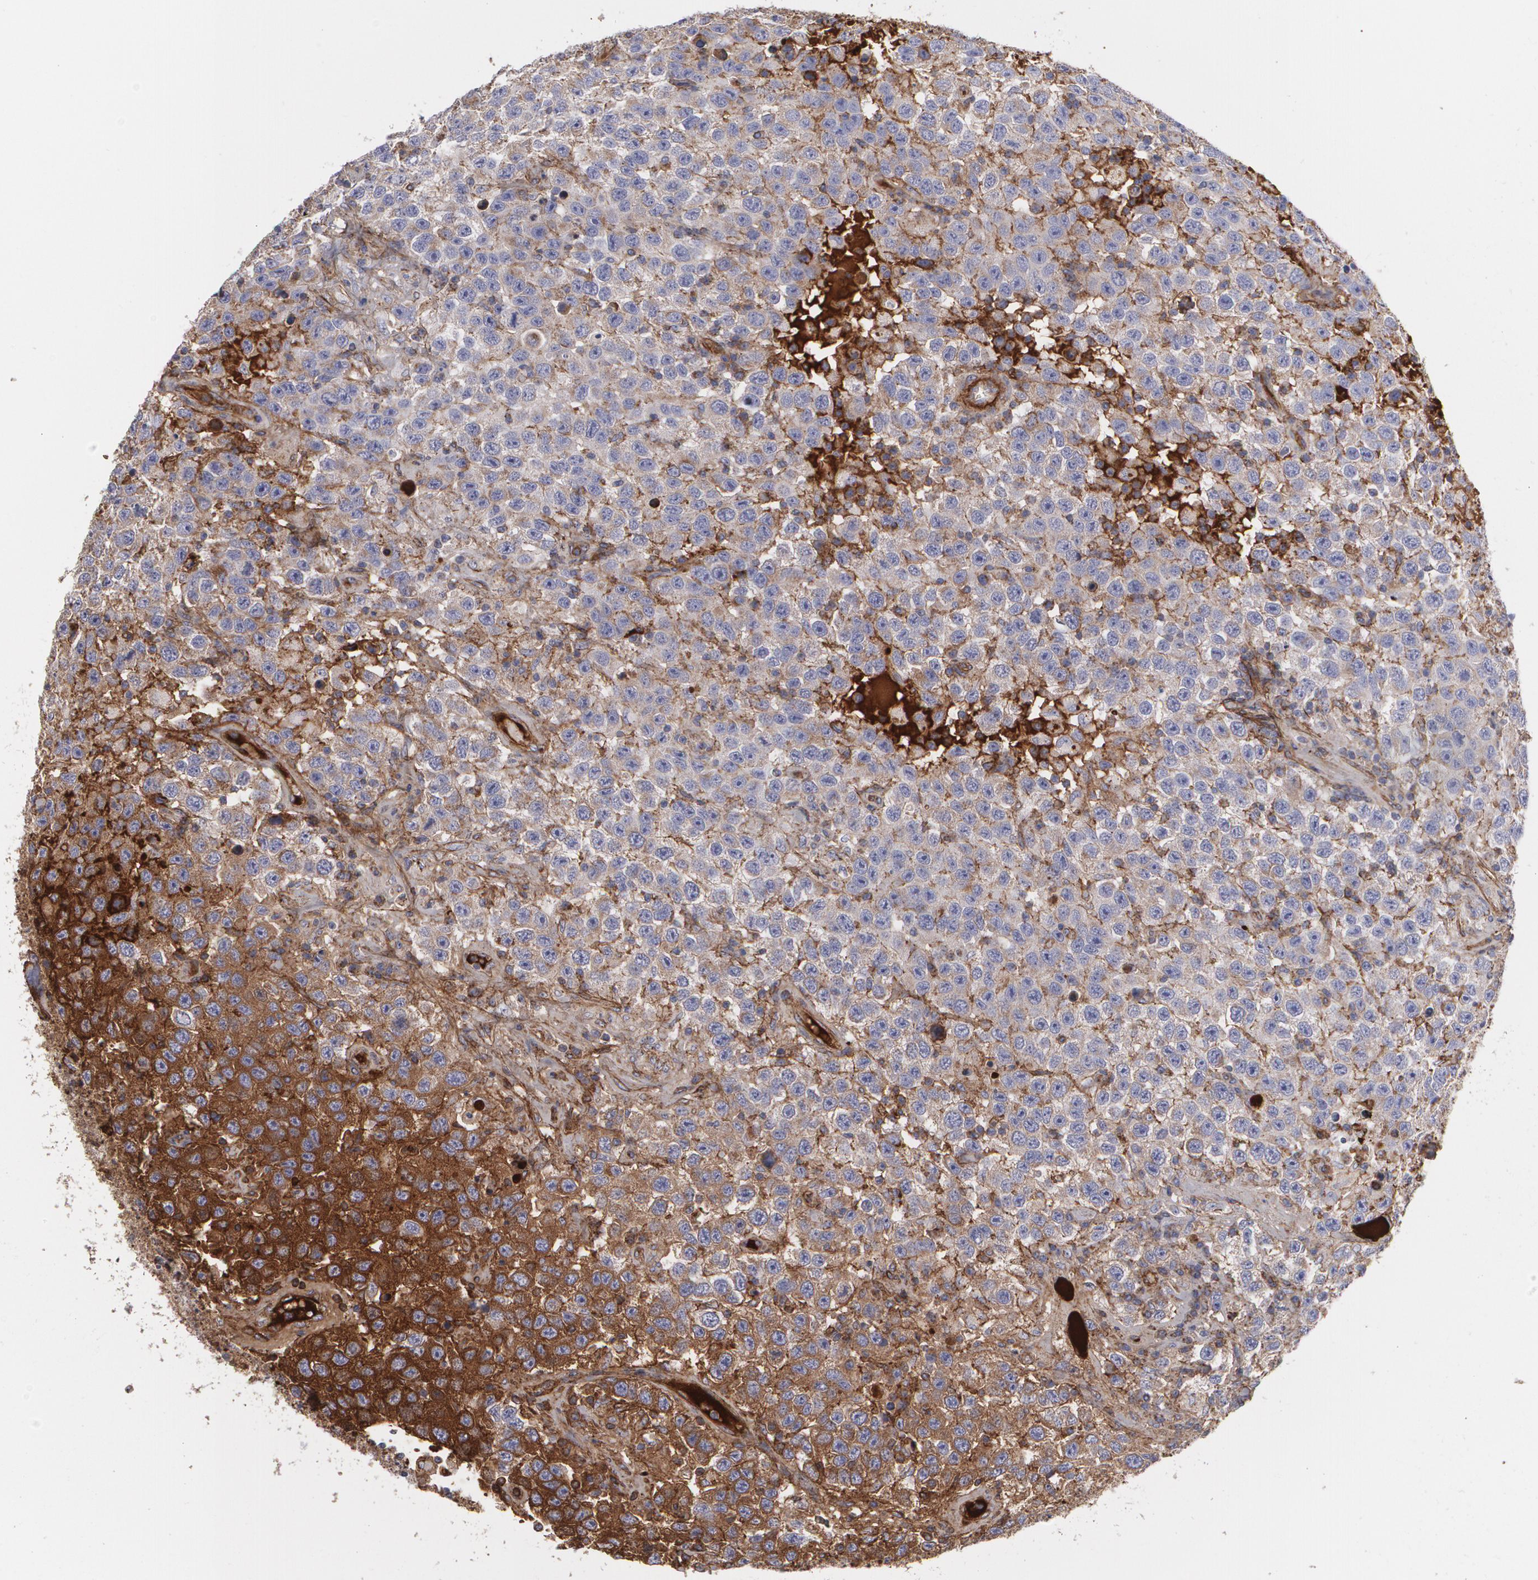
{"staining": {"intensity": "moderate", "quantity": ">75%", "location": "cytoplasmic/membranous"}, "tissue": "testis cancer", "cell_type": "Tumor cells", "image_type": "cancer", "snomed": [{"axis": "morphology", "description": "Seminoma, NOS"}, {"axis": "topography", "description": "Testis"}], "caption": "A brown stain highlights moderate cytoplasmic/membranous positivity of a protein in seminoma (testis) tumor cells. (Brightfield microscopy of DAB IHC at high magnification).", "gene": "FBLN1", "patient": {"sex": "male", "age": 35}}